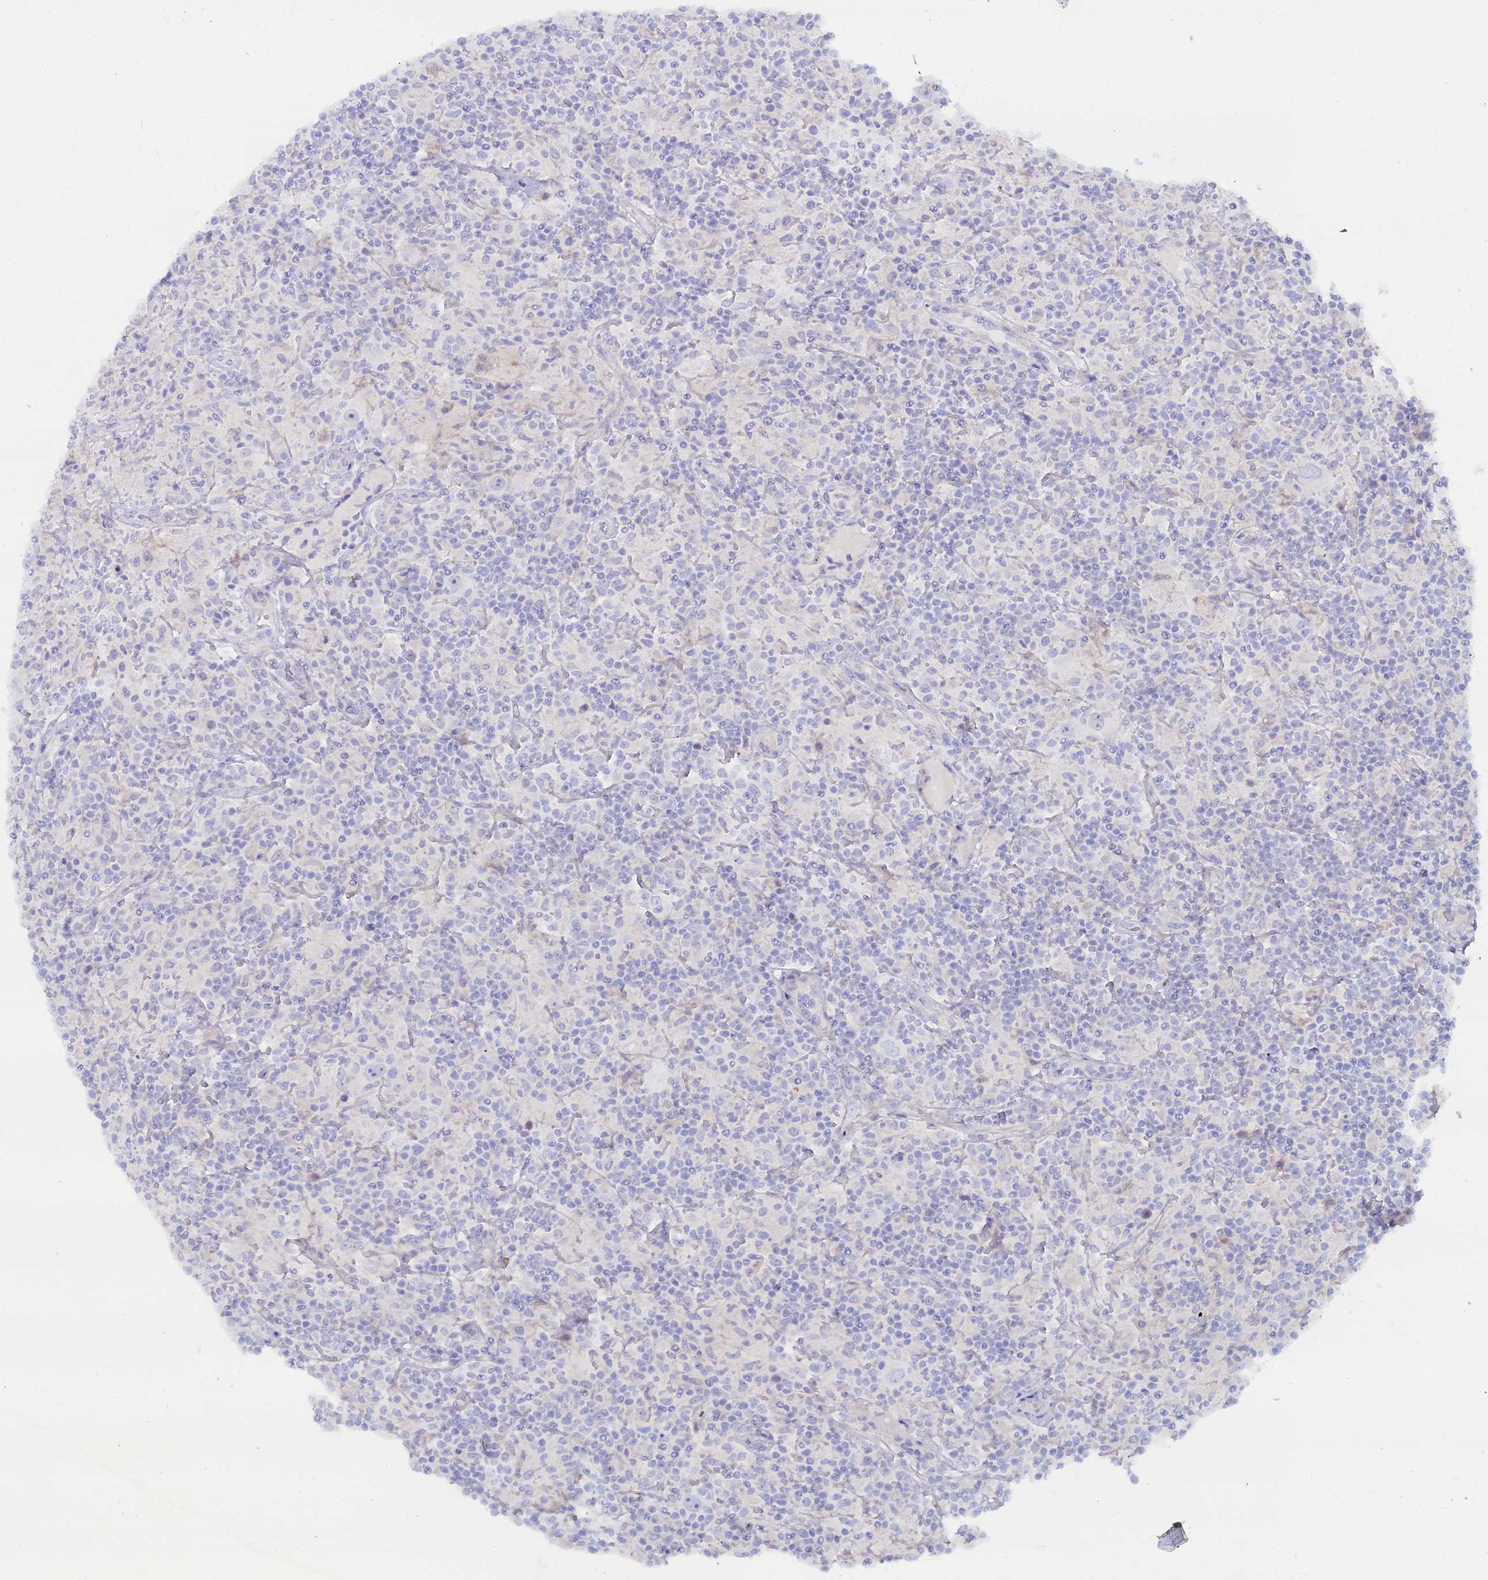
{"staining": {"intensity": "negative", "quantity": "none", "location": "none"}, "tissue": "lymphoma", "cell_type": "Tumor cells", "image_type": "cancer", "snomed": [{"axis": "morphology", "description": "Hodgkin's disease, NOS"}, {"axis": "topography", "description": "Lymph node"}], "caption": "Tumor cells are negative for brown protein staining in Hodgkin's disease.", "gene": "DHX34", "patient": {"sex": "male", "age": 70}}